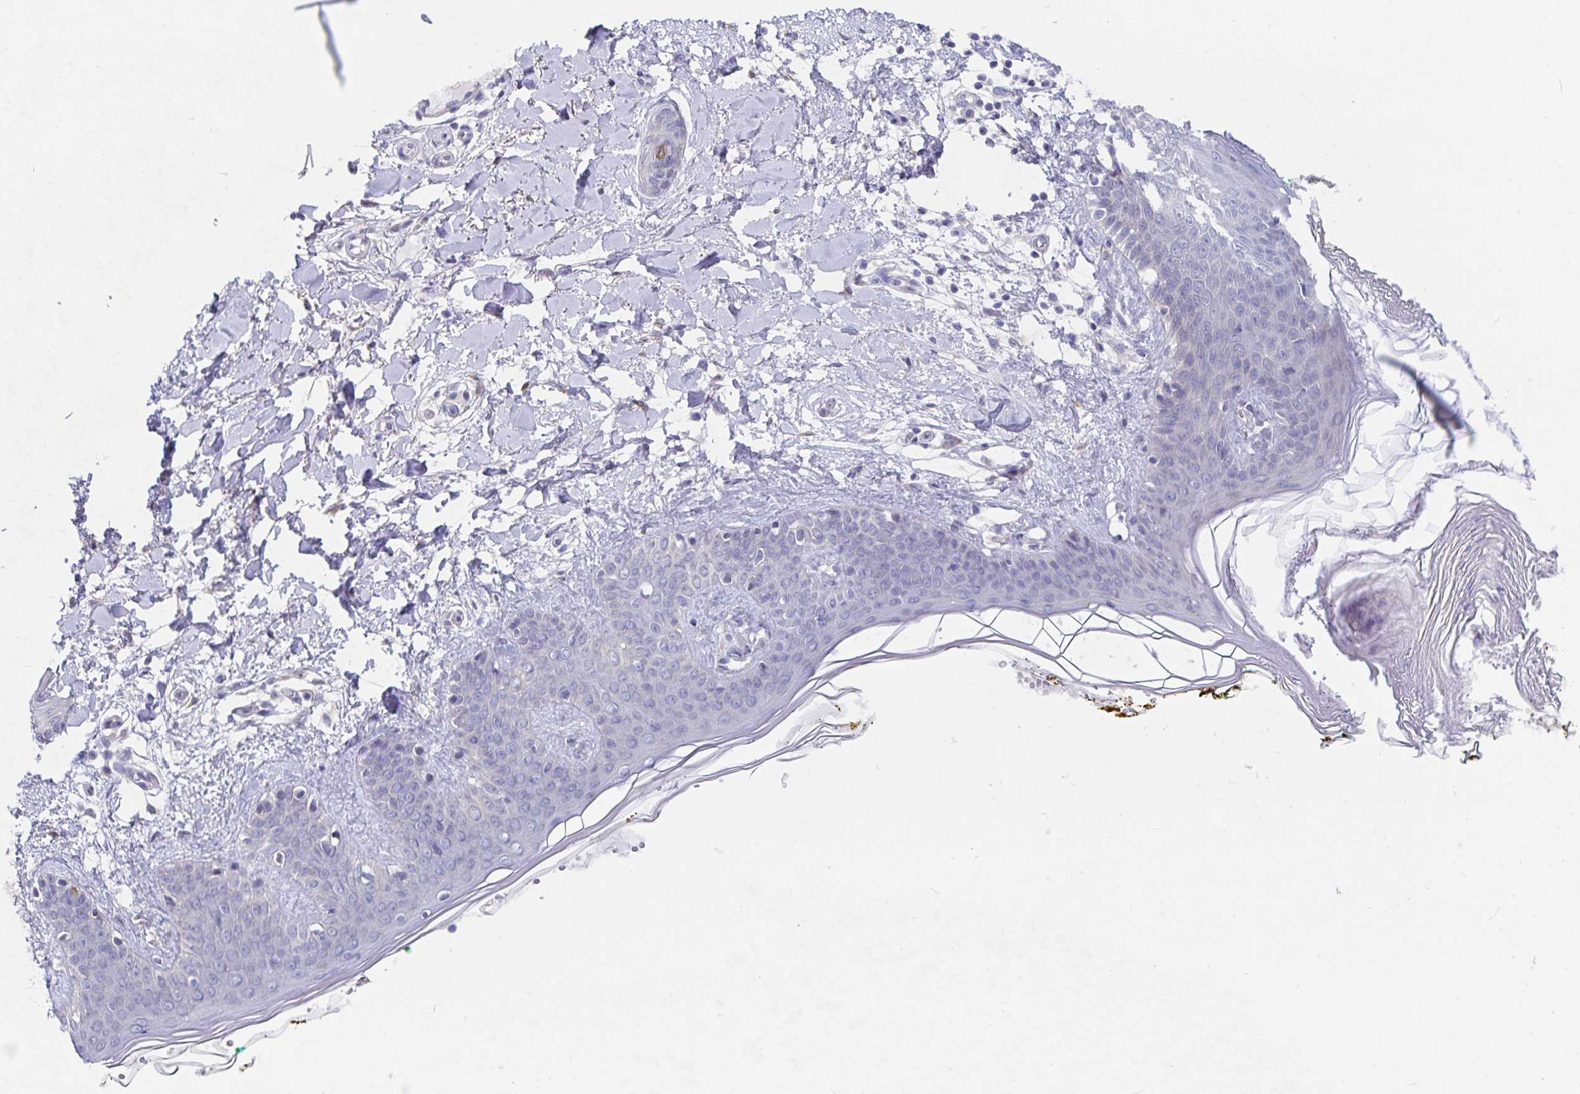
{"staining": {"intensity": "negative", "quantity": "none", "location": "none"}, "tissue": "skin", "cell_type": "Fibroblasts", "image_type": "normal", "snomed": [{"axis": "morphology", "description": "Normal tissue, NOS"}, {"axis": "topography", "description": "Skin"}], "caption": "This photomicrograph is of normal skin stained with immunohistochemistry to label a protein in brown with the nuclei are counter-stained blue. There is no positivity in fibroblasts. (Stains: DAB immunohistochemistry (IHC) with hematoxylin counter stain, Microscopy: brightfield microscopy at high magnification).", "gene": "ZIK1", "patient": {"sex": "female", "age": 34}}